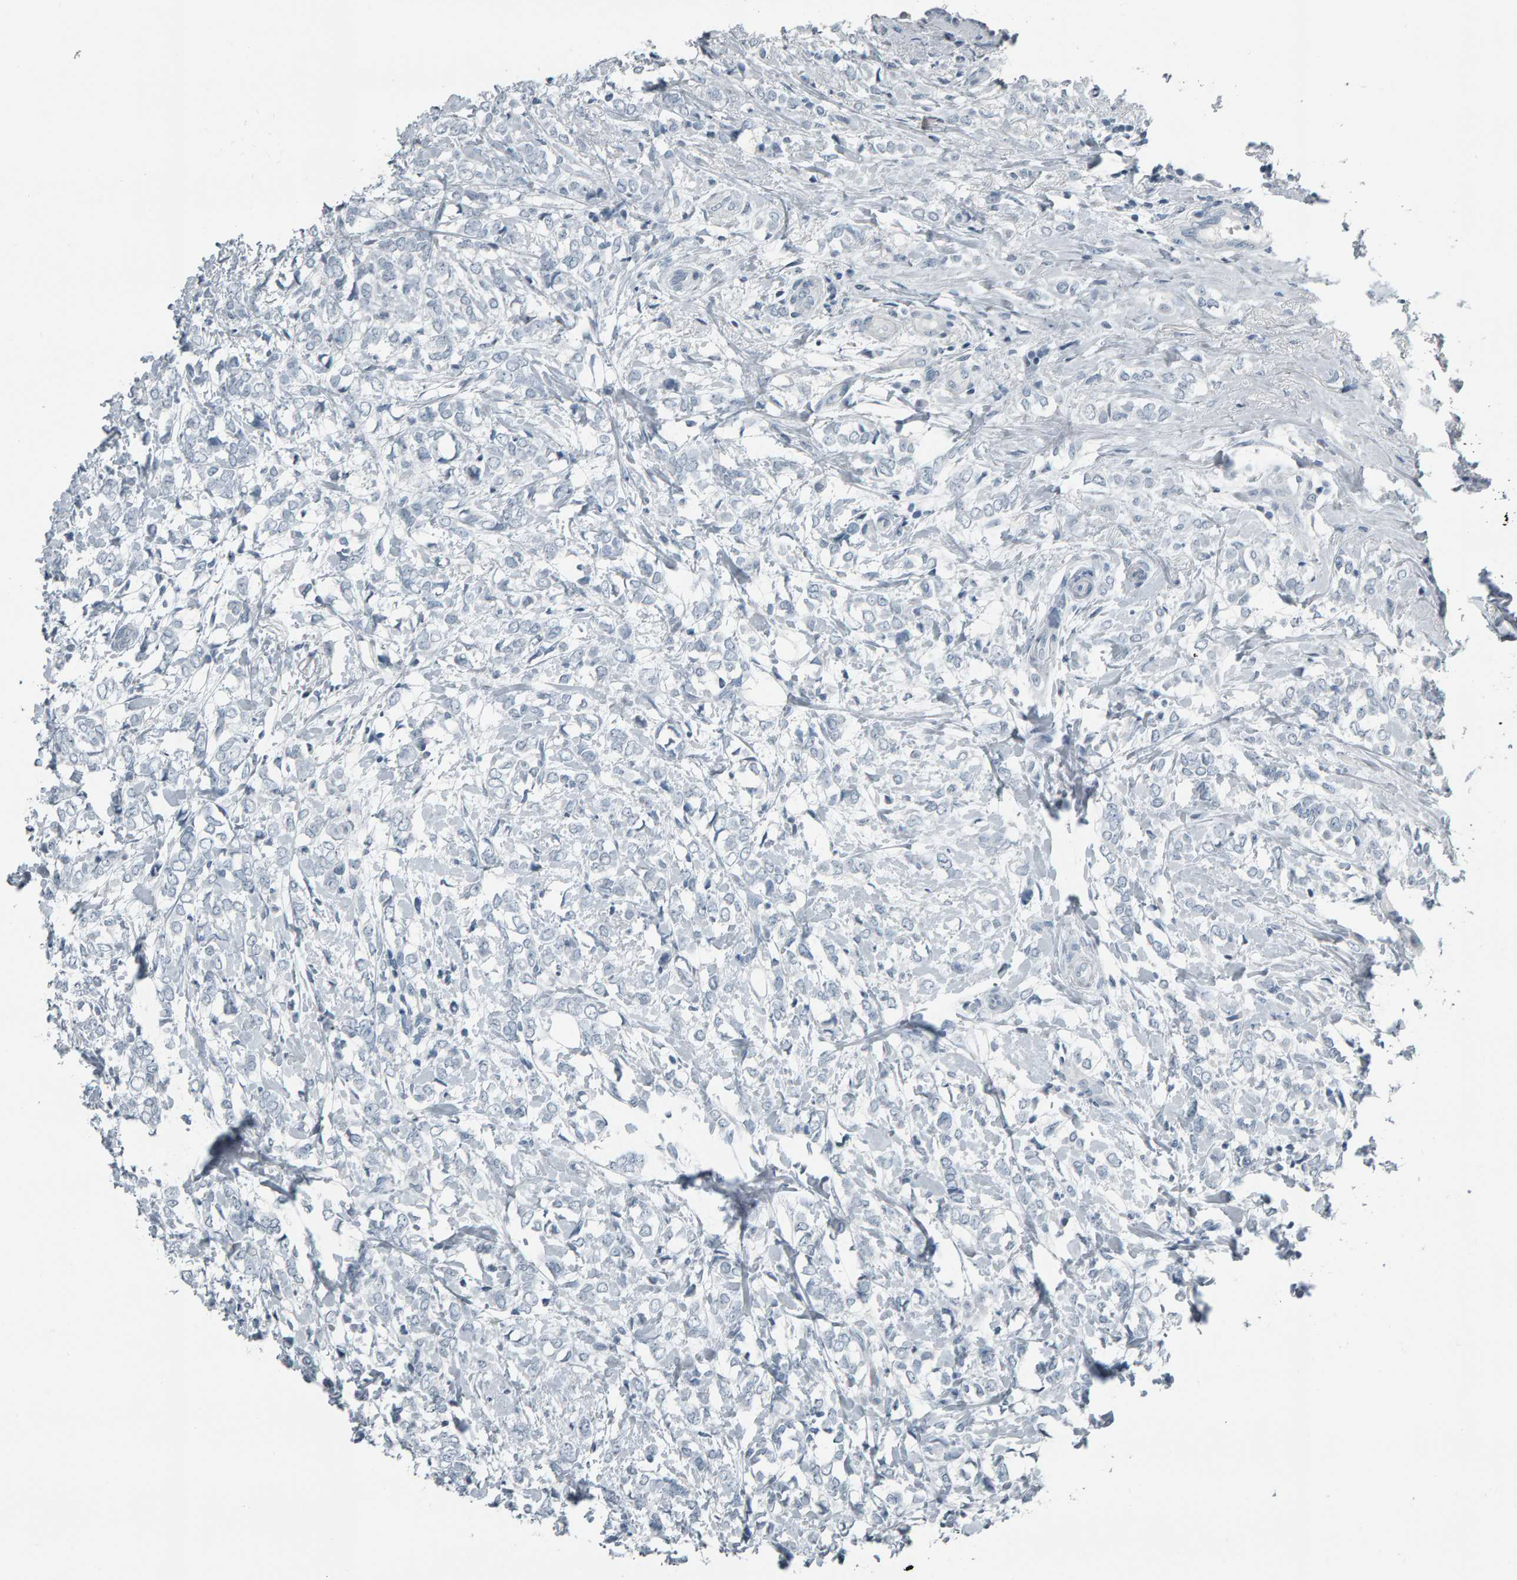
{"staining": {"intensity": "negative", "quantity": "none", "location": "none"}, "tissue": "breast cancer", "cell_type": "Tumor cells", "image_type": "cancer", "snomed": [{"axis": "morphology", "description": "Normal tissue, NOS"}, {"axis": "morphology", "description": "Lobular carcinoma"}, {"axis": "topography", "description": "Breast"}], "caption": "A histopathology image of lobular carcinoma (breast) stained for a protein shows no brown staining in tumor cells.", "gene": "PYY", "patient": {"sex": "female", "age": 47}}